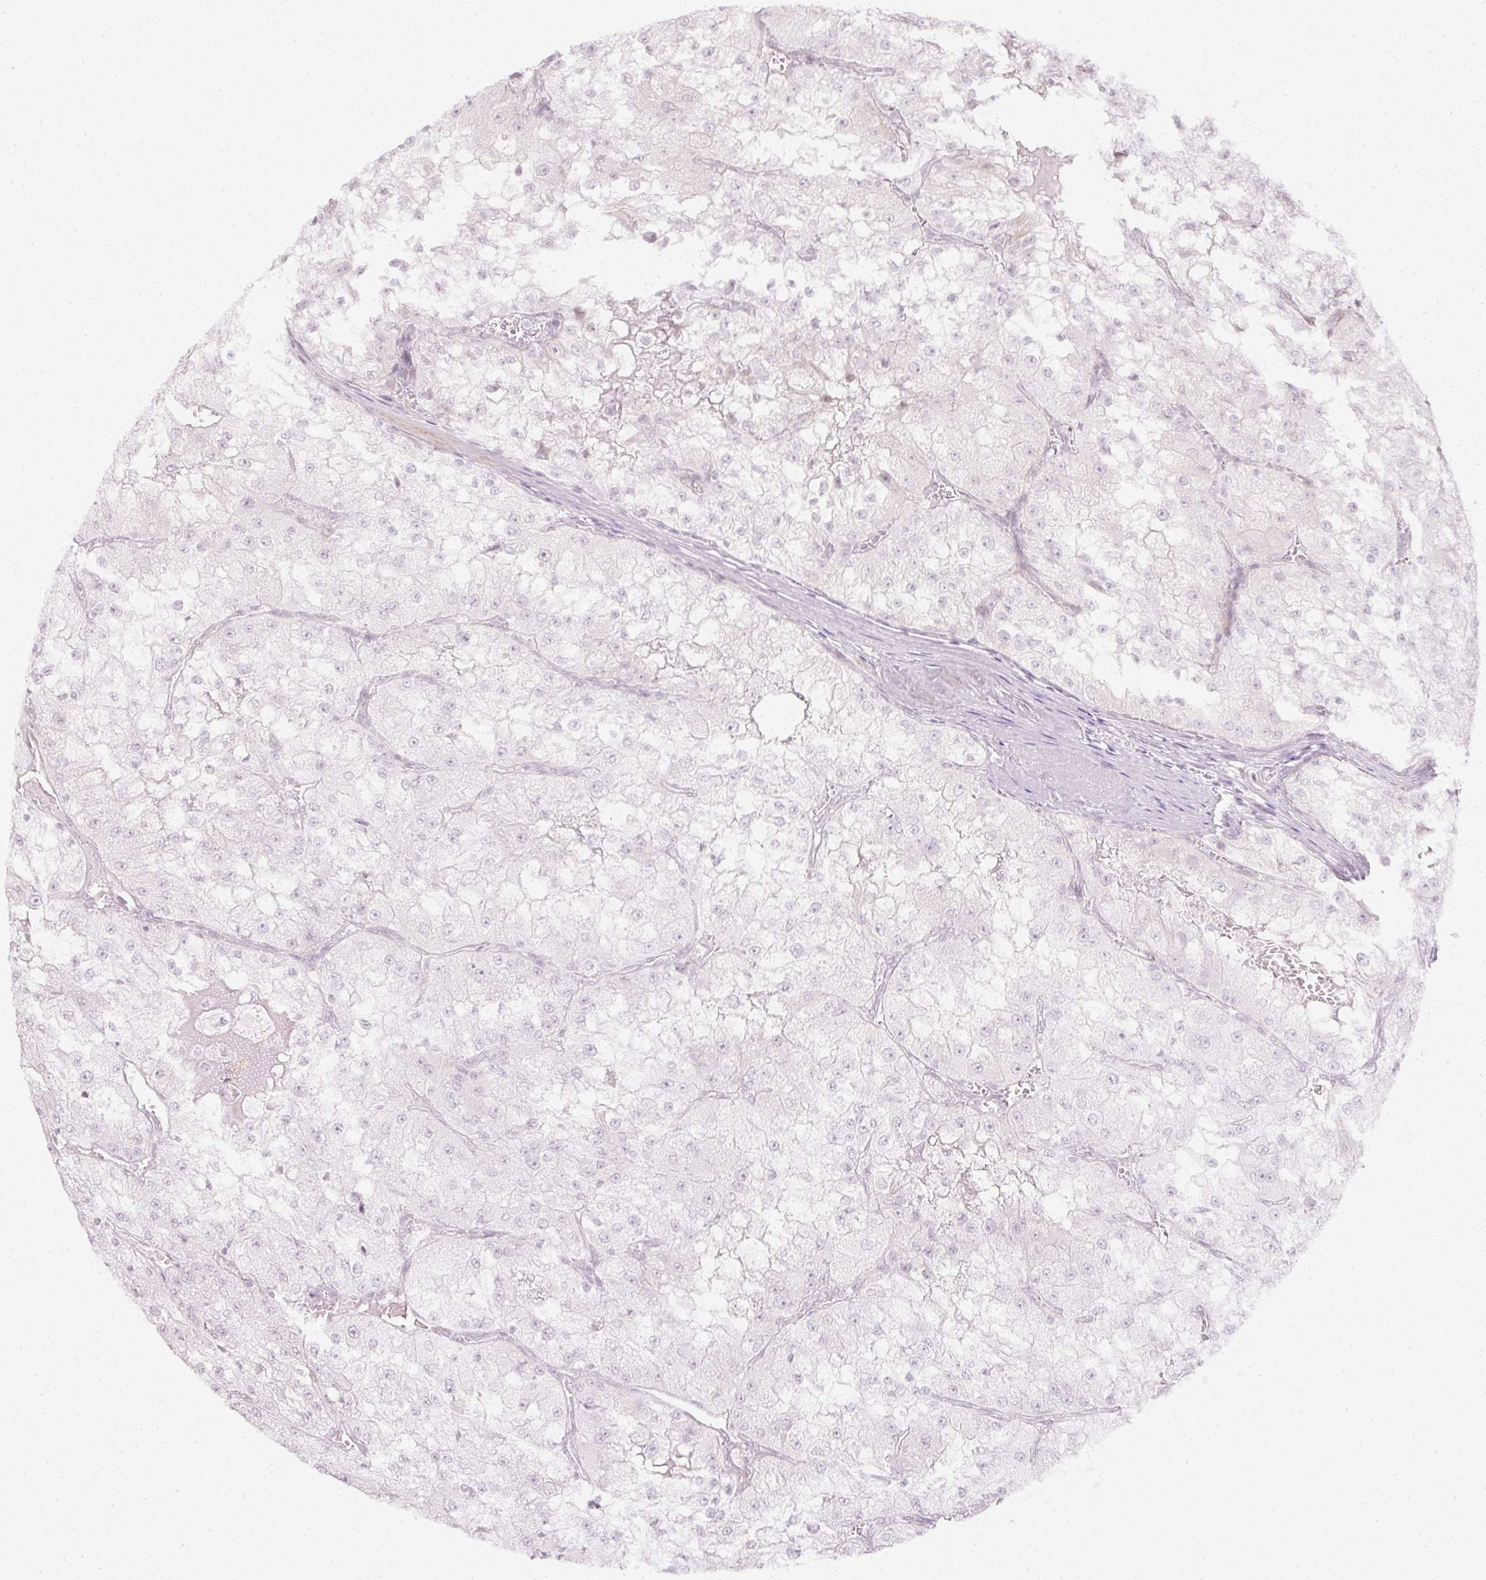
{"staining": {"intensity": "negative", "quantity": "none", "location": "none"}, "tissue": "renal cancer", "cell_type": "Tumor cells", "image_type": "cancer", "snomed": [{"axis": "morphology", "description": "Adenocarcinoma, NOS"}, {"axis": "topography", "description": "Kidney"}], "caption": "Renal adenocarcinoma was stained to show a protein in brown. There is no significant positivity in tumor cells.", "gene": "C3orf49", "patient": {"sex": "female", "age": 74}}